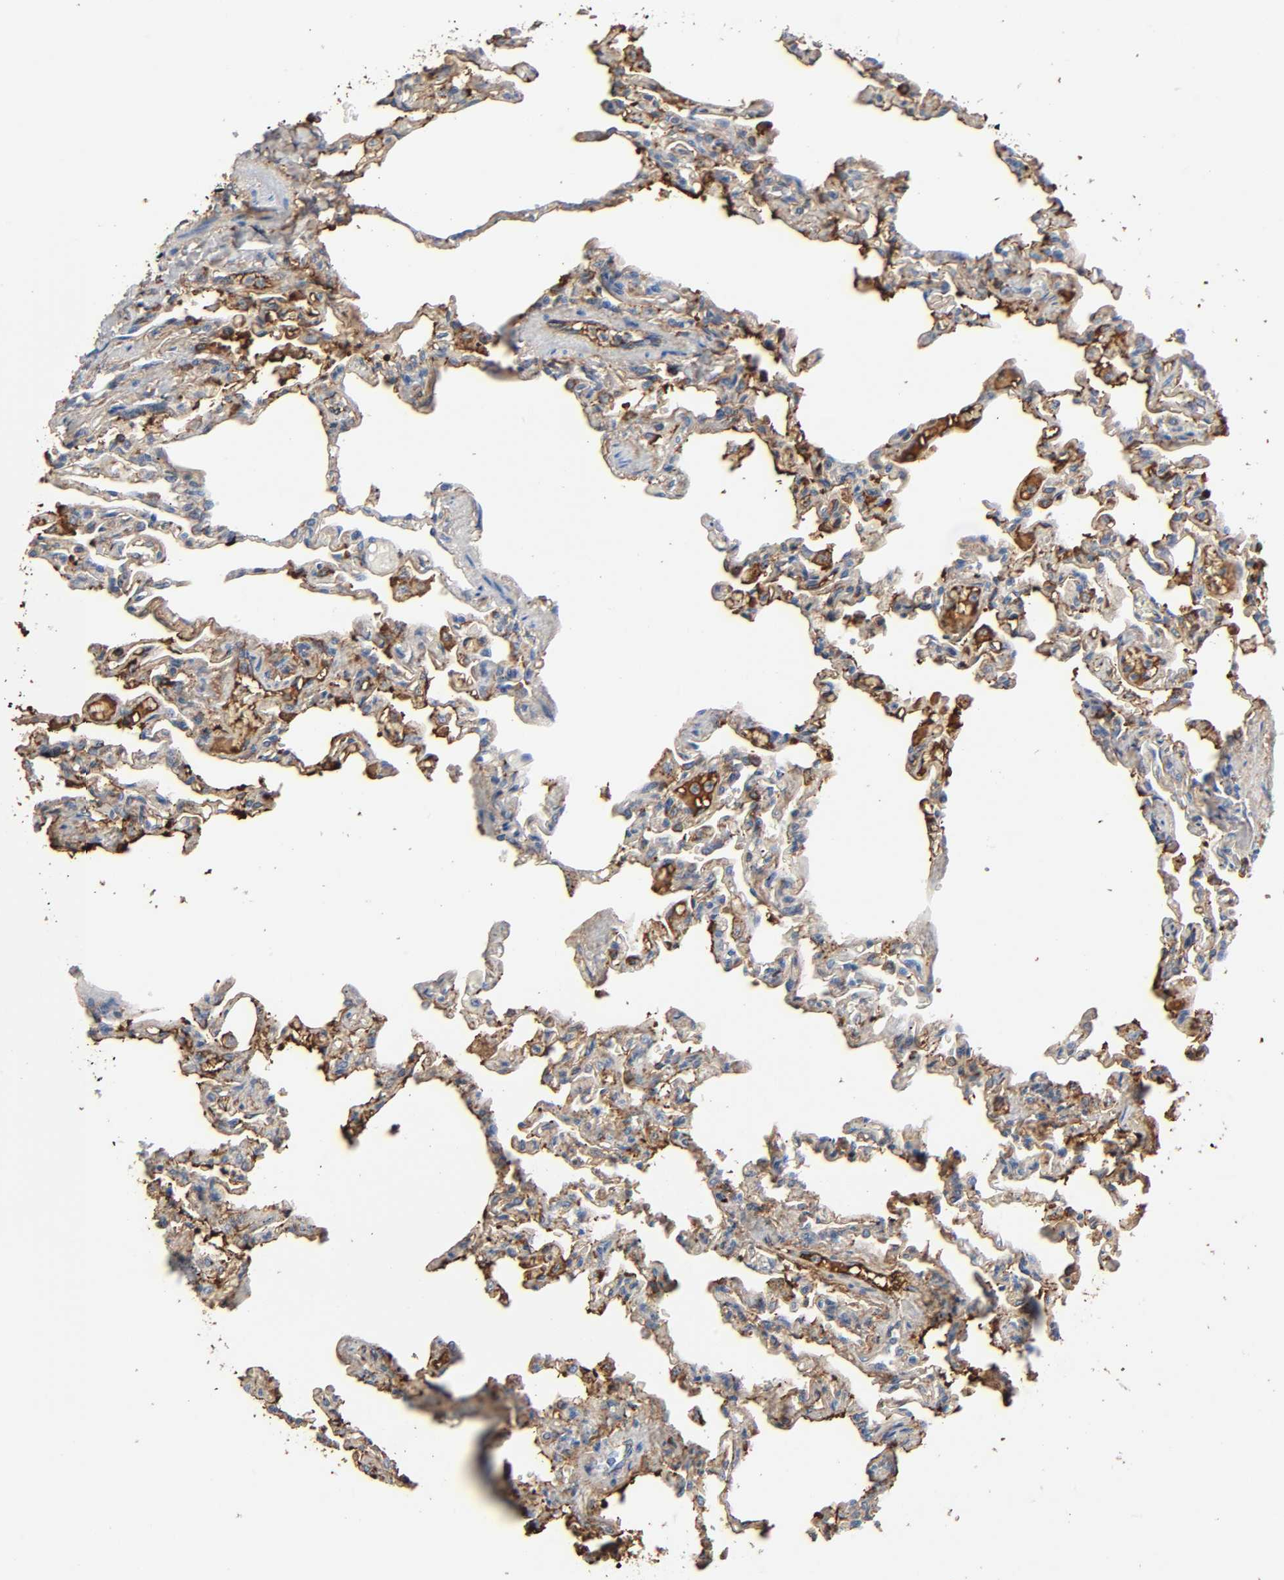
{"staining": {"intensity": "moderate", "quantity": ">75%", "location": "cytoplasmic/membranous"}, "tissue": "lung", "cell_type": "Alveolar cells", "image_type": "normal", "snomed": [{"axis": "morphology", "description": "Normal tissue, NOS"}, {"axis": "topography", "description": "Lung"}], "caption": "Immunohistochemistry (IHC) photomicrograph of benign lung: lung stained using immunohistochemistry (IHC) demonstrates medium levels of moderate protein expression localized specifically in the cytoplasmic/membranous of alveolar cells, appearing as a cytoplasmic/membranous brown color.", "gene": "C3", "patient": {"sex": "male", "age": 21}}